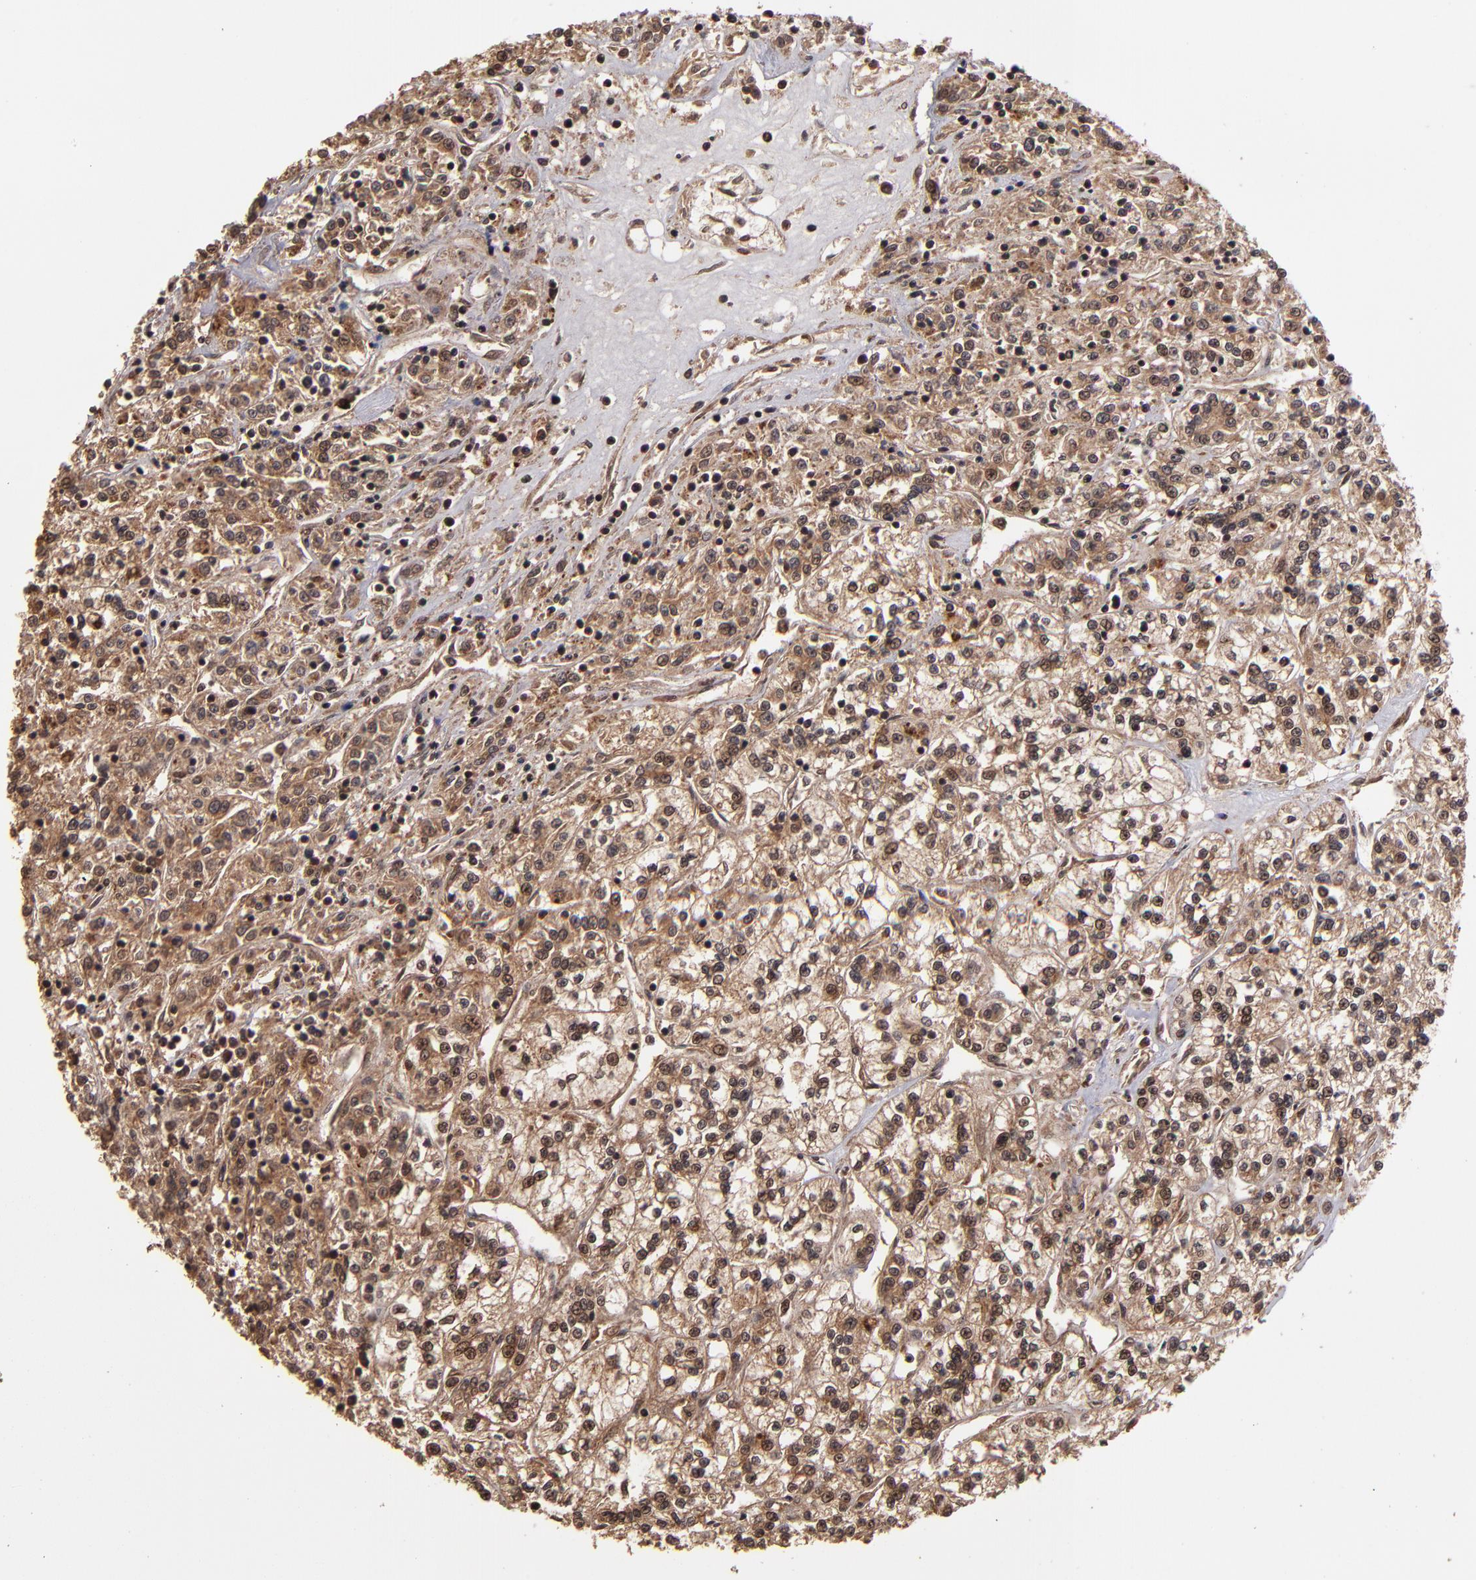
{"staining": {"intensity": "moderate", "quantity": ">75%", "location": "cytoplasmic/membranous"}, "tissue": "renal cancer", "cell_type": "Tumor cells", "image_type": "cancer", "snomed": [{"axis": "morphology", "description": "Adenocarcinoma, NOS"}, {"axis": "topography", "description": "Kidney"}], "caption": "Moderate cytoplasmic/membranous protein positivity is present in about >75% of tumor cells in renal adenocarcinoma.", "gene": "NFE2L2", "patient": {"sex": "female", "age": 76}}